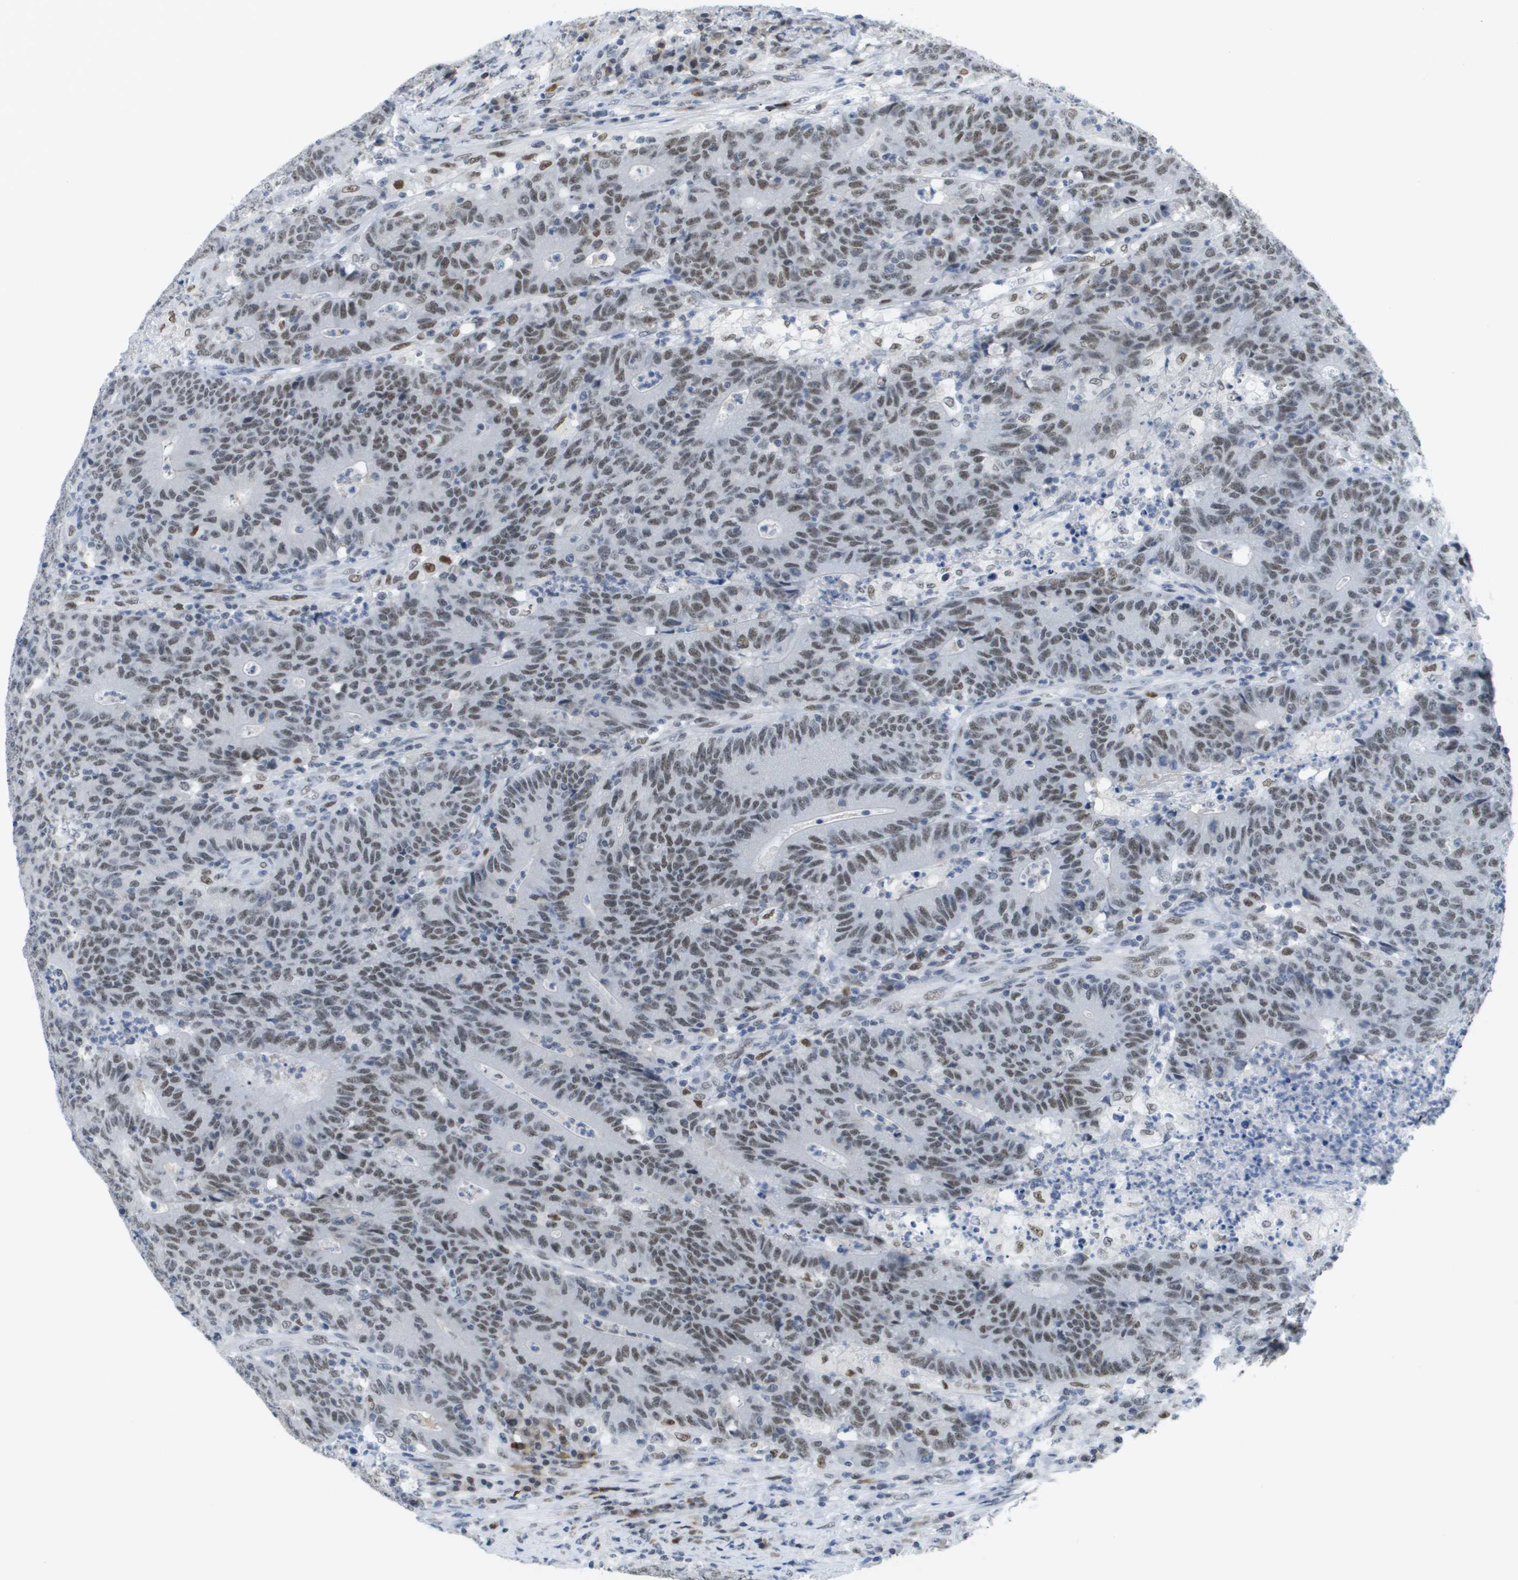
{"staining": {"intensity": "moderate", "quantity": ">75%", "location": "nuclear"}, "tissue": "colorectal cancer", "cell_type": "Tumor cells", "image_type": "cancer", "snomed": [{"axis": "morphology", "description": "Normal tissue, NOS"}, {"axis": "morphology", "description": "Adenocarcinoma, NOS"}, {"axis": "topography", "description": "Colon"}], "caption": "Colorectal adenocarcinoma stained with a protein marker shows moderate staining in tumor cells.", "gene": "TP53RK", "patient": {"sex": "female", "age": 75}}